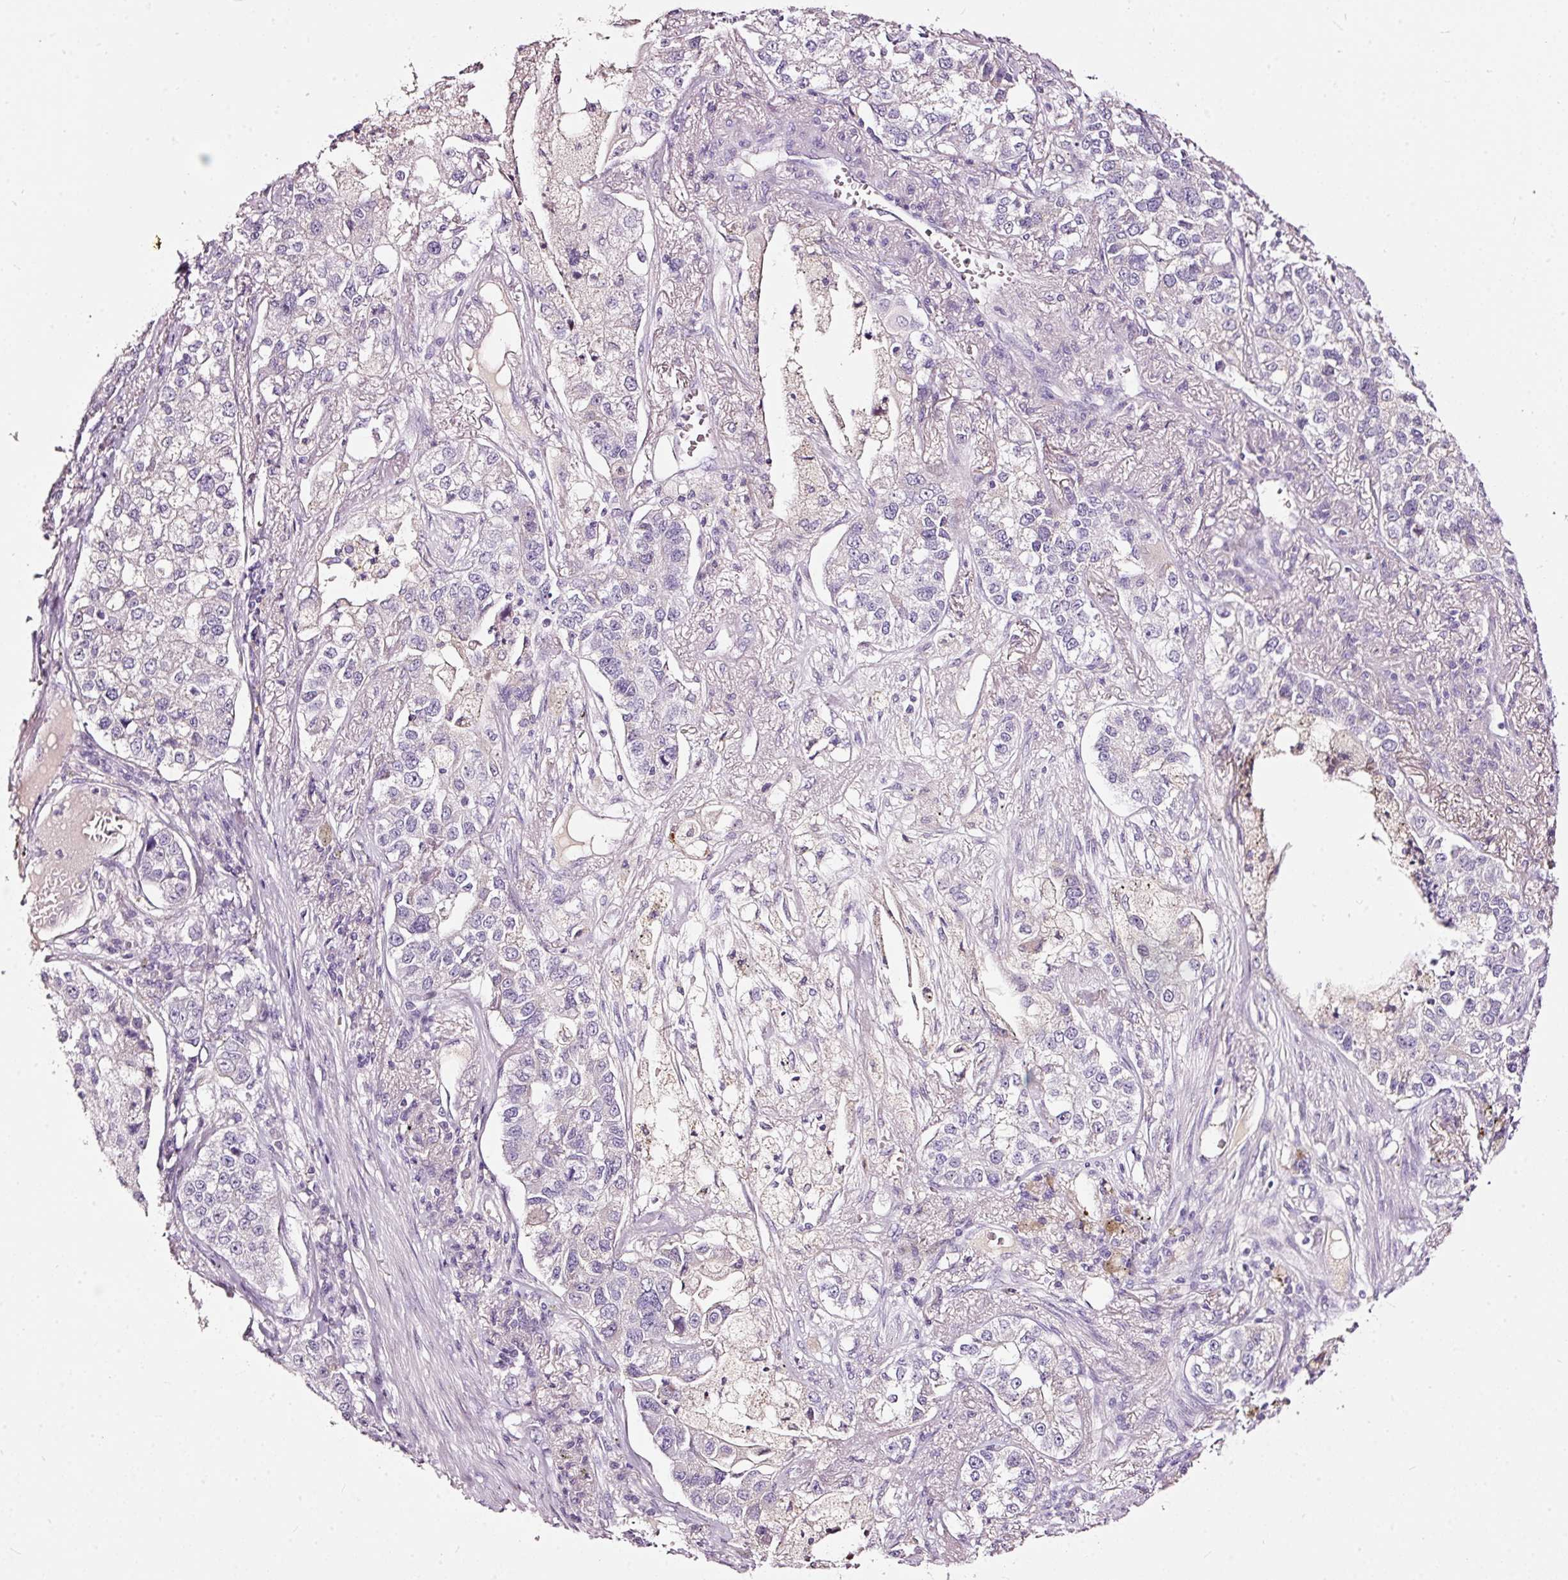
{"staining": {"intensity": "negative", "quantity": "none", "location": "none"}, "tissue": "lung cancer", "cell_type": "Tumor cells", "image_type": "cancer", "snomed": [{"axis": "morphology", "description": "Adenocarcinoma, NOS"}, {"axis": "topography", "description": "Lung"}], "caption": "High power microscopy photomicrograph of an immunohistochemistry (IHC) image of lung adenocarcinoma, revealing no significant expression in tumor cells.", "gene": "LAMP3", "patient": {"sex": "male", "age": 49}}